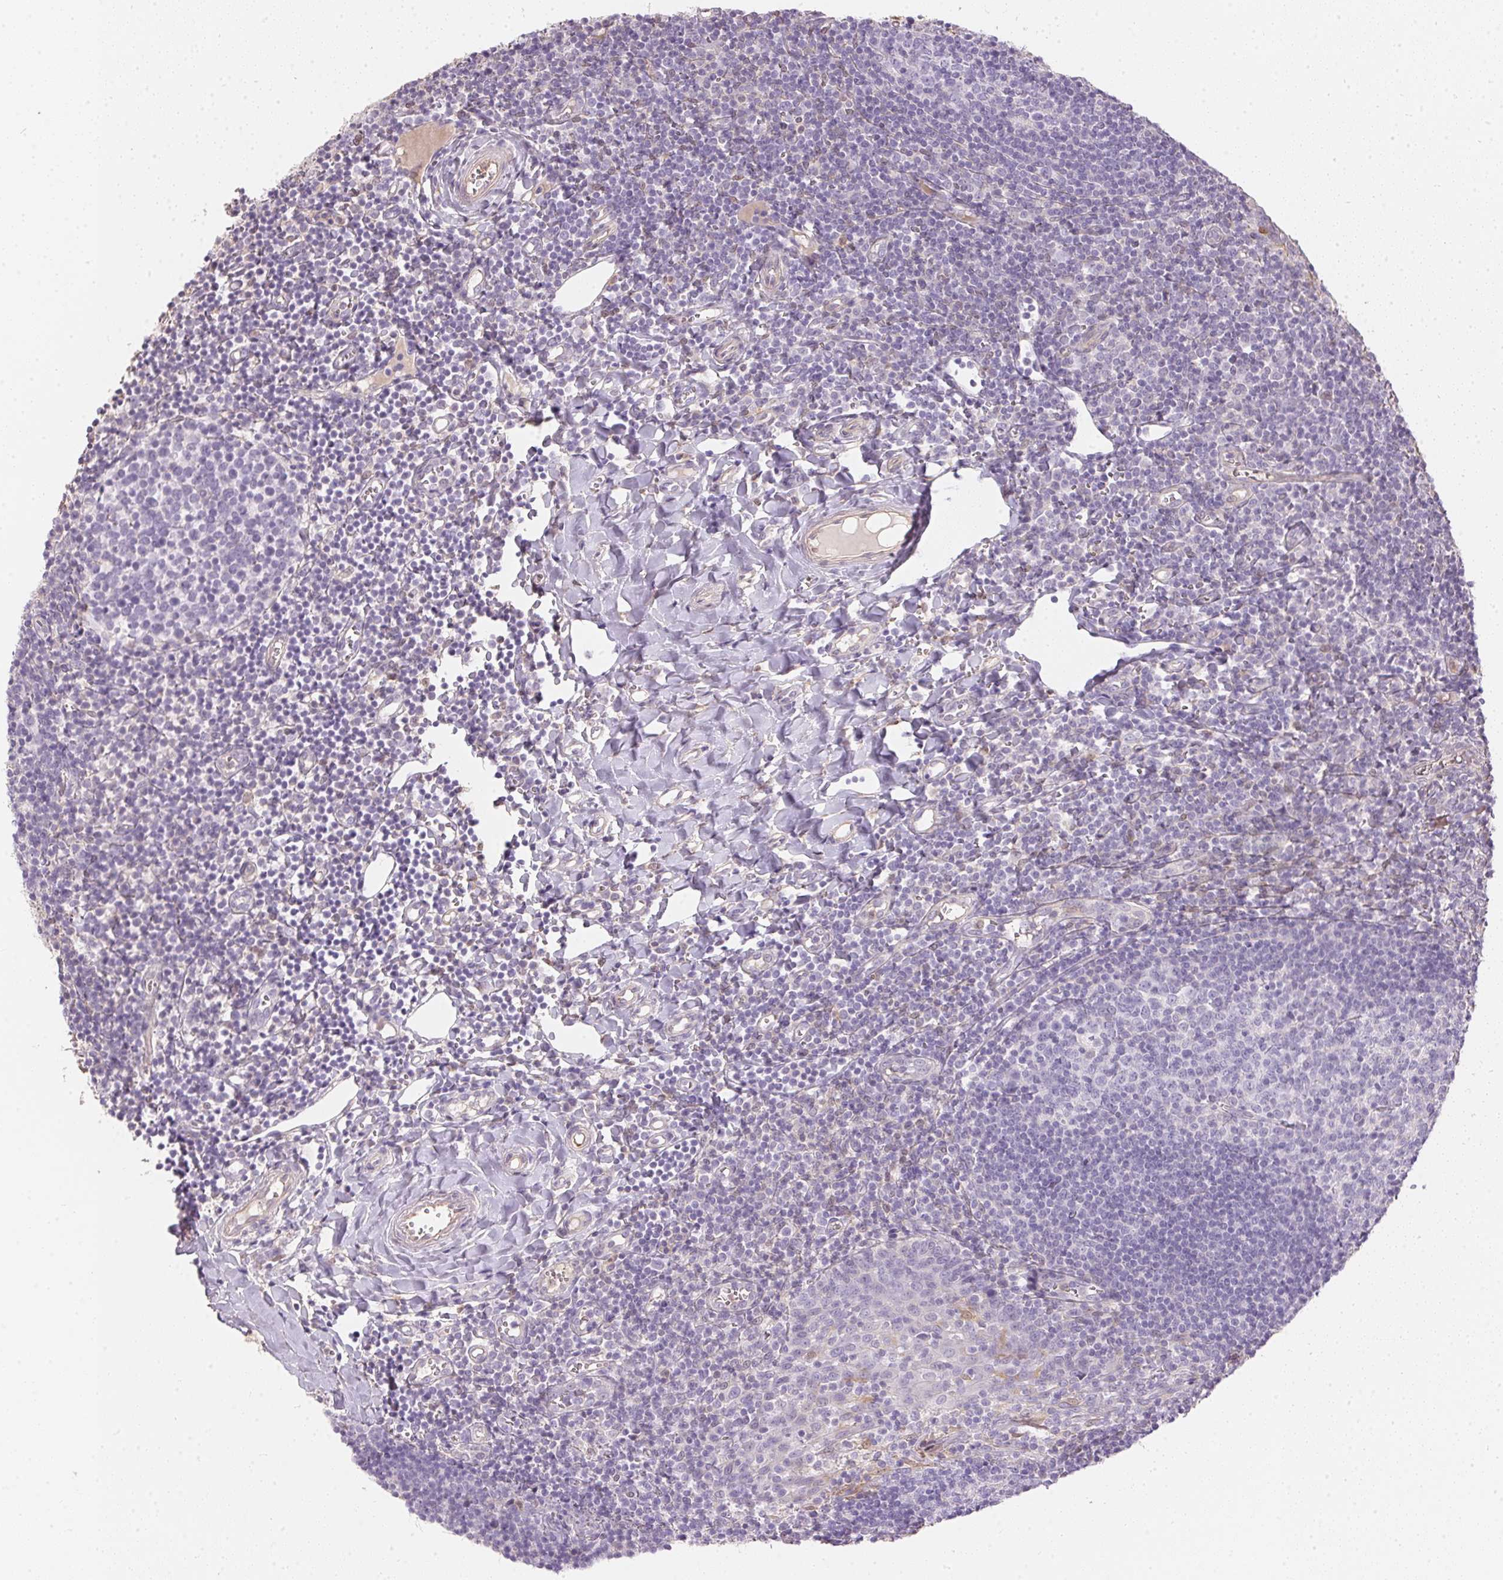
{"staining": {"intensity": "negative", "quantity": "none", "location": "none"}, "tissue": "lymph node", "cell_type": "Germinal center cells", "image_type": "normal", "snomed": [{"axis": "morphology", "description": "Normal tissue, NOS"}, {"axis": "topography", "description": "Lymph node"}], "caption": "A high-resolution image shows immunohistochemistry staining of normal lymph node, which demonstrates no significant staining in germinal center cells.", "gene": "S100A3", "patient": {"sex": "female", "age": 21}}